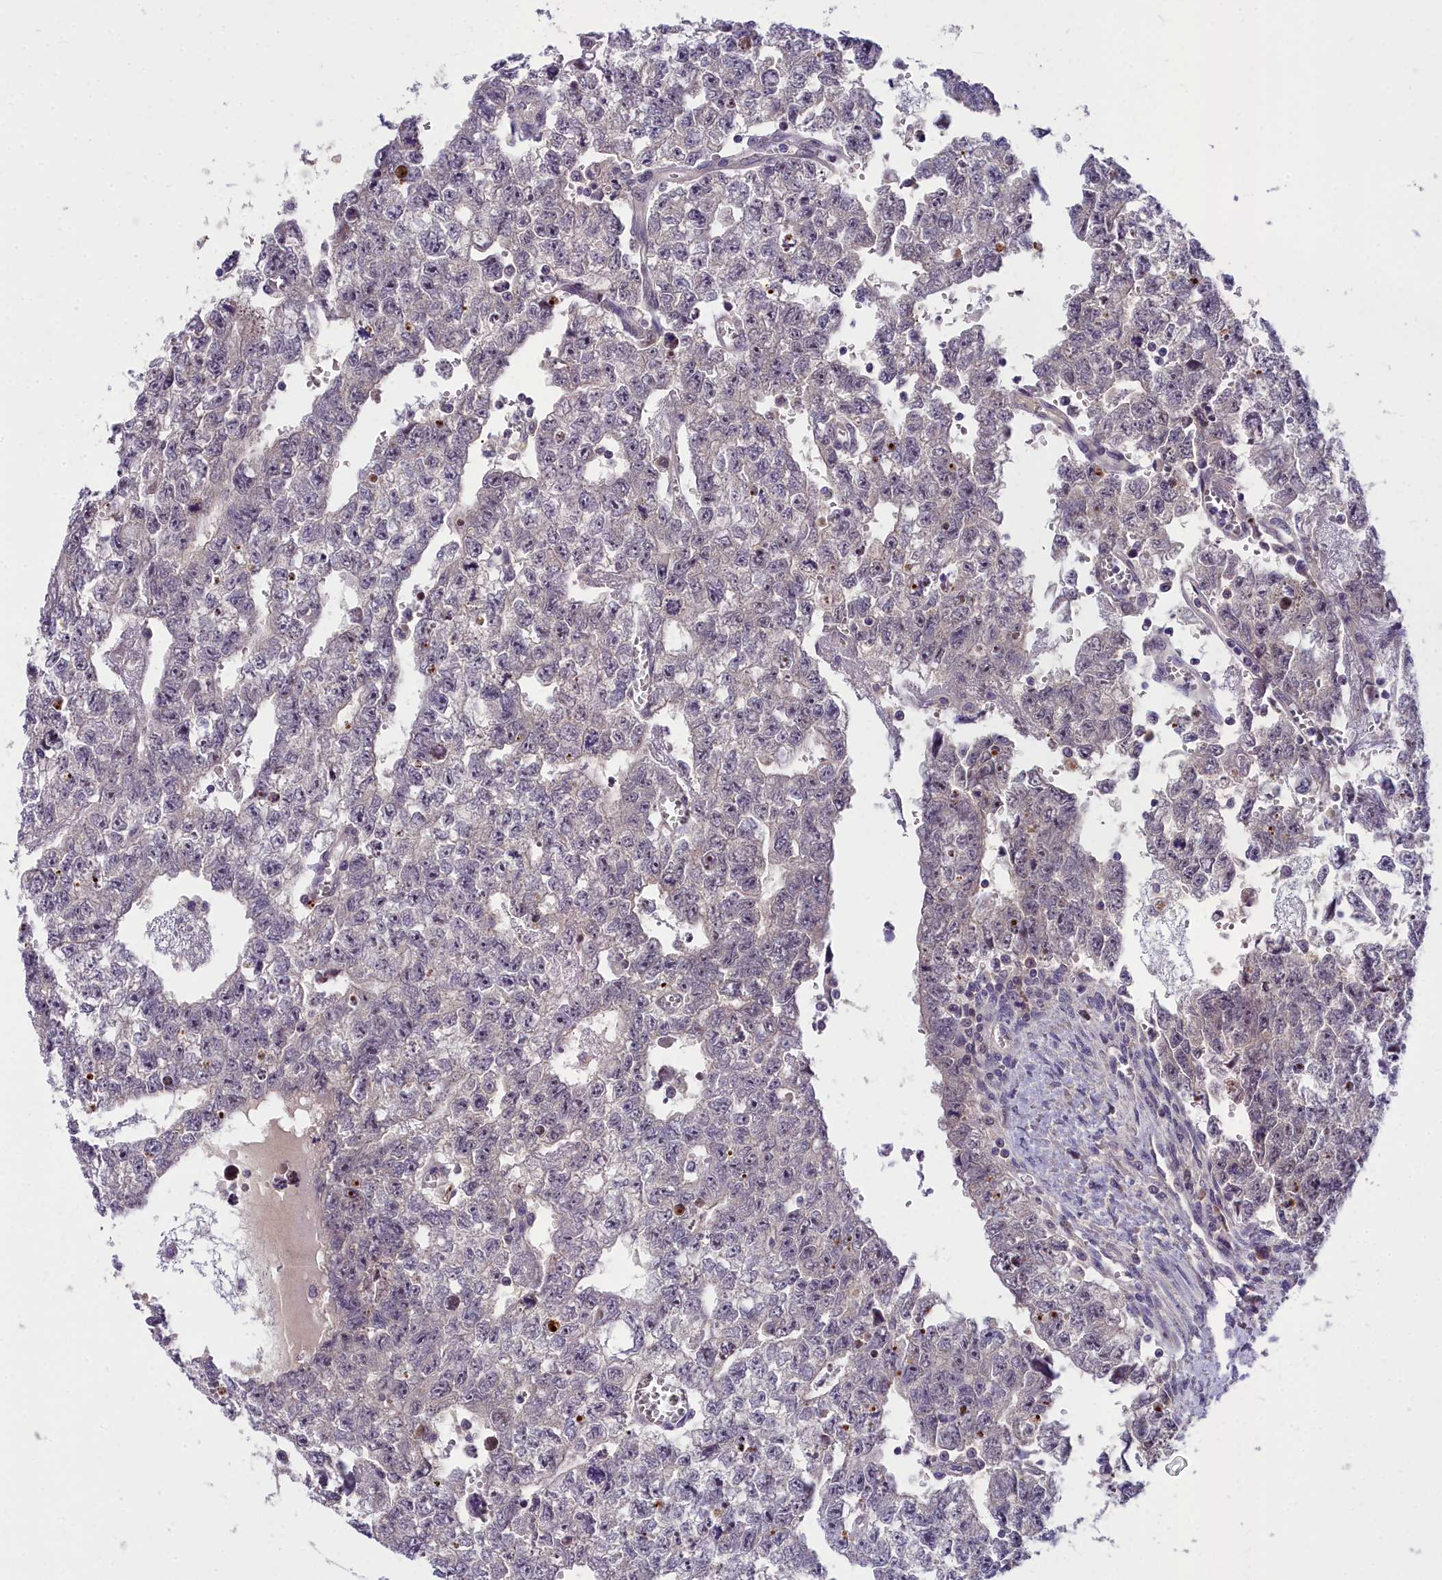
{"staining": {"intensity": "moderate", "quantity": "<25%", "location": "nuclear"}, "tissue": "testis cancer", "cell_type": "Tumor cells", "image_type": "cancer", "snomed": [{"axis": "morphology", "description": "Seminoma, NOS"}, {"axis": "morphology", "description": "Carcinoma, Embryonal, NOS"}, {"axis": "topography", "description": "Testis"}], "caption": "Protein staining demonstrates moderate nuclear staining in approximately <25% of tumor cells in embryonal carcinoma (testis).", "gene": "ZNF333", "patient": {"sex": "male", "age": 38}}